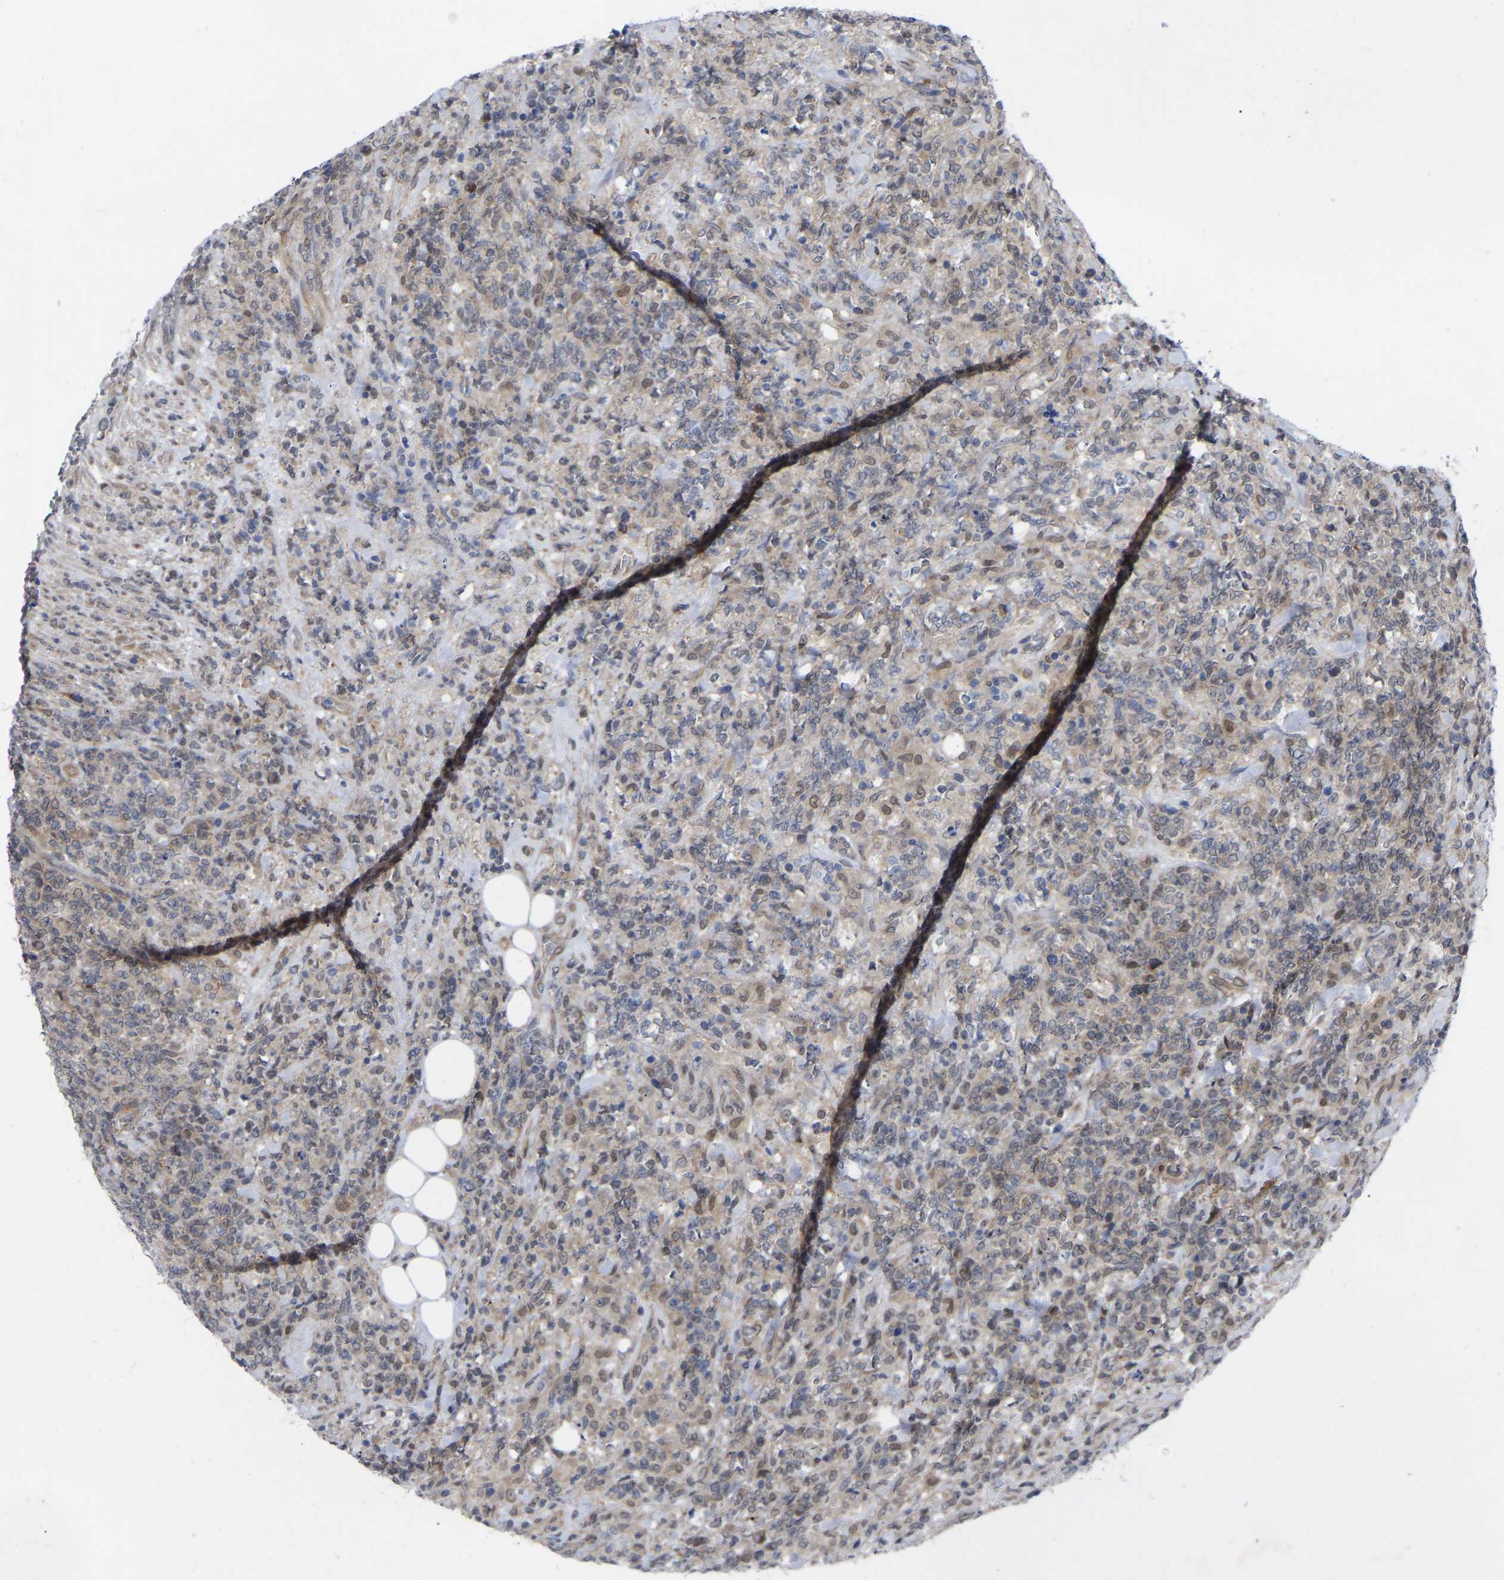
{"staining": {"intensity": "weak", "quantity": "<25%", "location": "cytoplasmic/membranous,nuclear"}, "tissue": "lymphoma", "cell_type": "Tumor cells", "image_type": "cancer", "snomed": [{"axis": "morphology", "description": "Malignant lymphoma, non-Hodgkin's type, High grade"}, {"axis": "topography", "description": "Soft tissue"}], "caption": "High power microscopy photomicrograph of an immunohistochemistry (IHC) micrograph of lymphoma, revealing no significant positivity in tumor cells.", "gene": "UBE4B", "patient": {"sex": "male", "age": 18}}